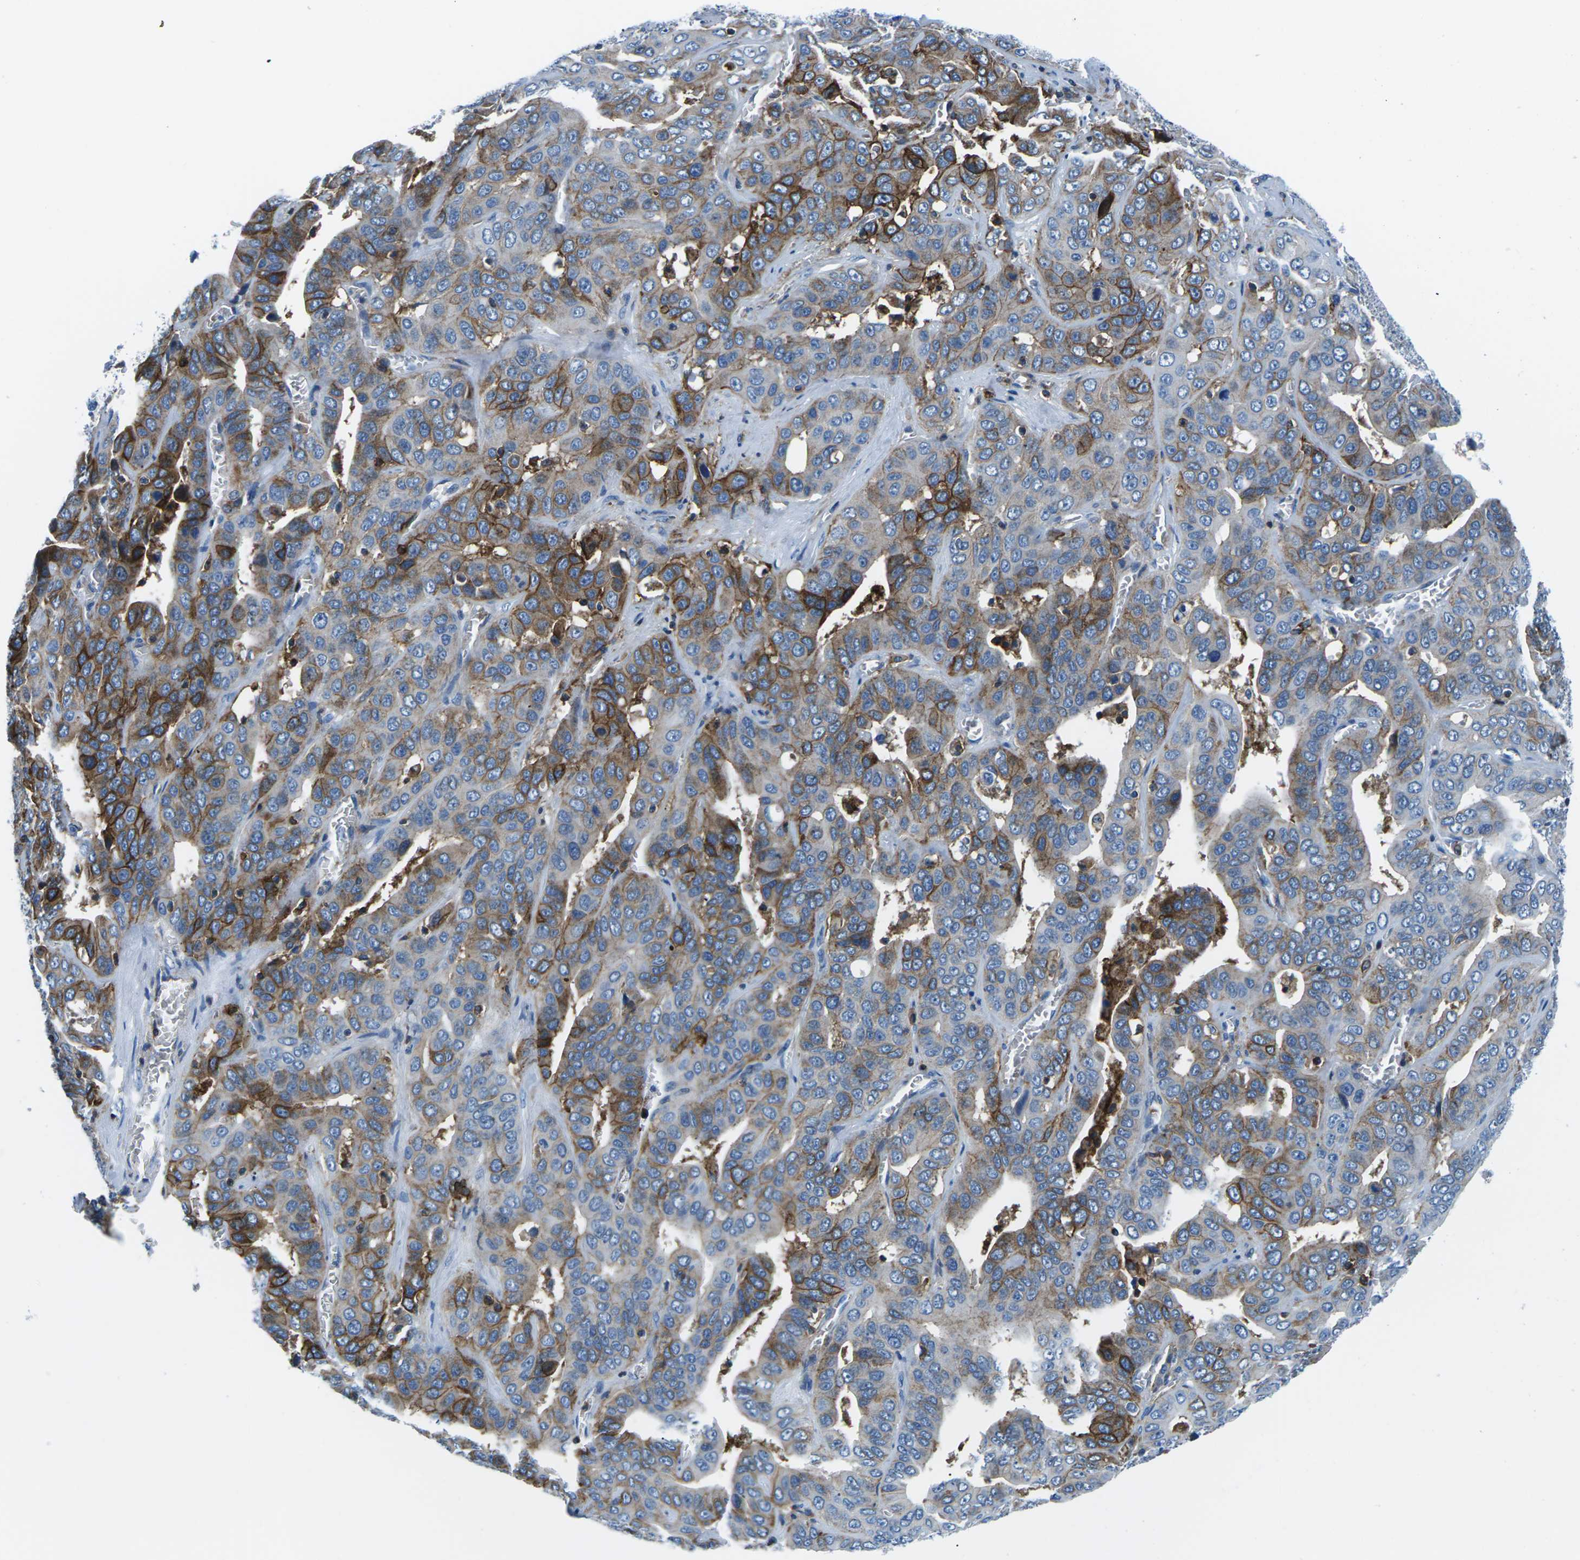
{"staining": {"intensity": "strong", "quantity": "25%-75%", "location": "cytoplasmic/membranous"}, "tissue": "liver cancer", "cell_type": "Tumor cells", "image_type": "cancer", "snomed": [{"axis": "morphology", "description": "Cholangiocarcinoma"}, {"axis": "topography", "description": "Liver"}], "caption": "Approximately 25%-75% of tumor cells in liver cancer display strong cytoplasmic/membranous protein staining as visualized by brown immunohistochemical staining.", "gene": "SOCS4", "patient": {"sex": "female", "age": 52}}